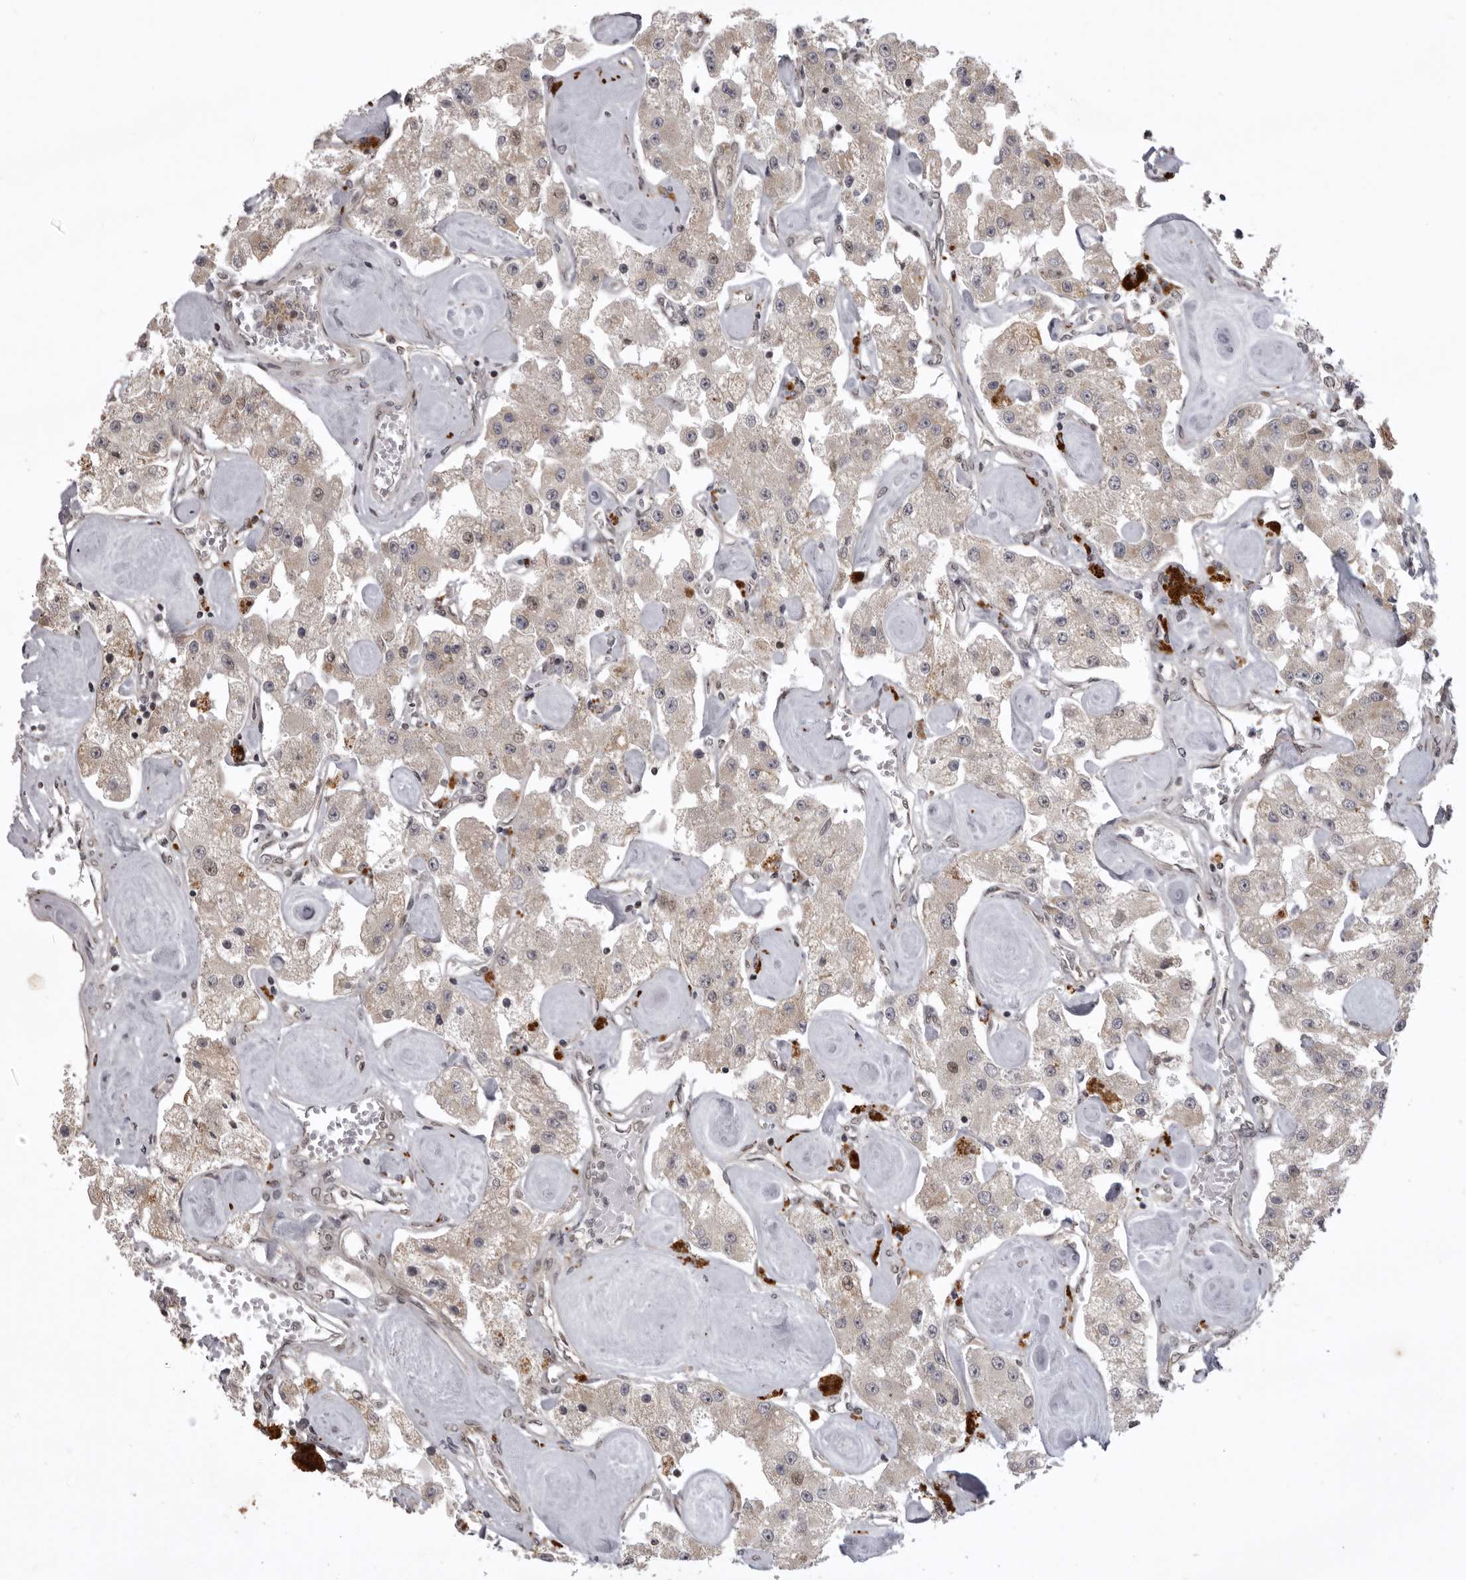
{"staining": {"intensity": "weak", "quantity": ">75%", "location": "cytoplasmic/membranous"}, "tissue": "carcinoid", "cell_type": "Tumor cells", "image_type": "cancer", "snomed": [{"axis": "morphology", "description": "Carcinoid, malignant, NOS"}, {"axis": "topography", "description": "Pancreas"}], "caption": "Protein staining exhibits weak cytoplasmic/membranous positivity in about >75% of tumor cells in carcinoid.", "gene": "C1orf109", "patient": {"sex": "male", "age": 41}}